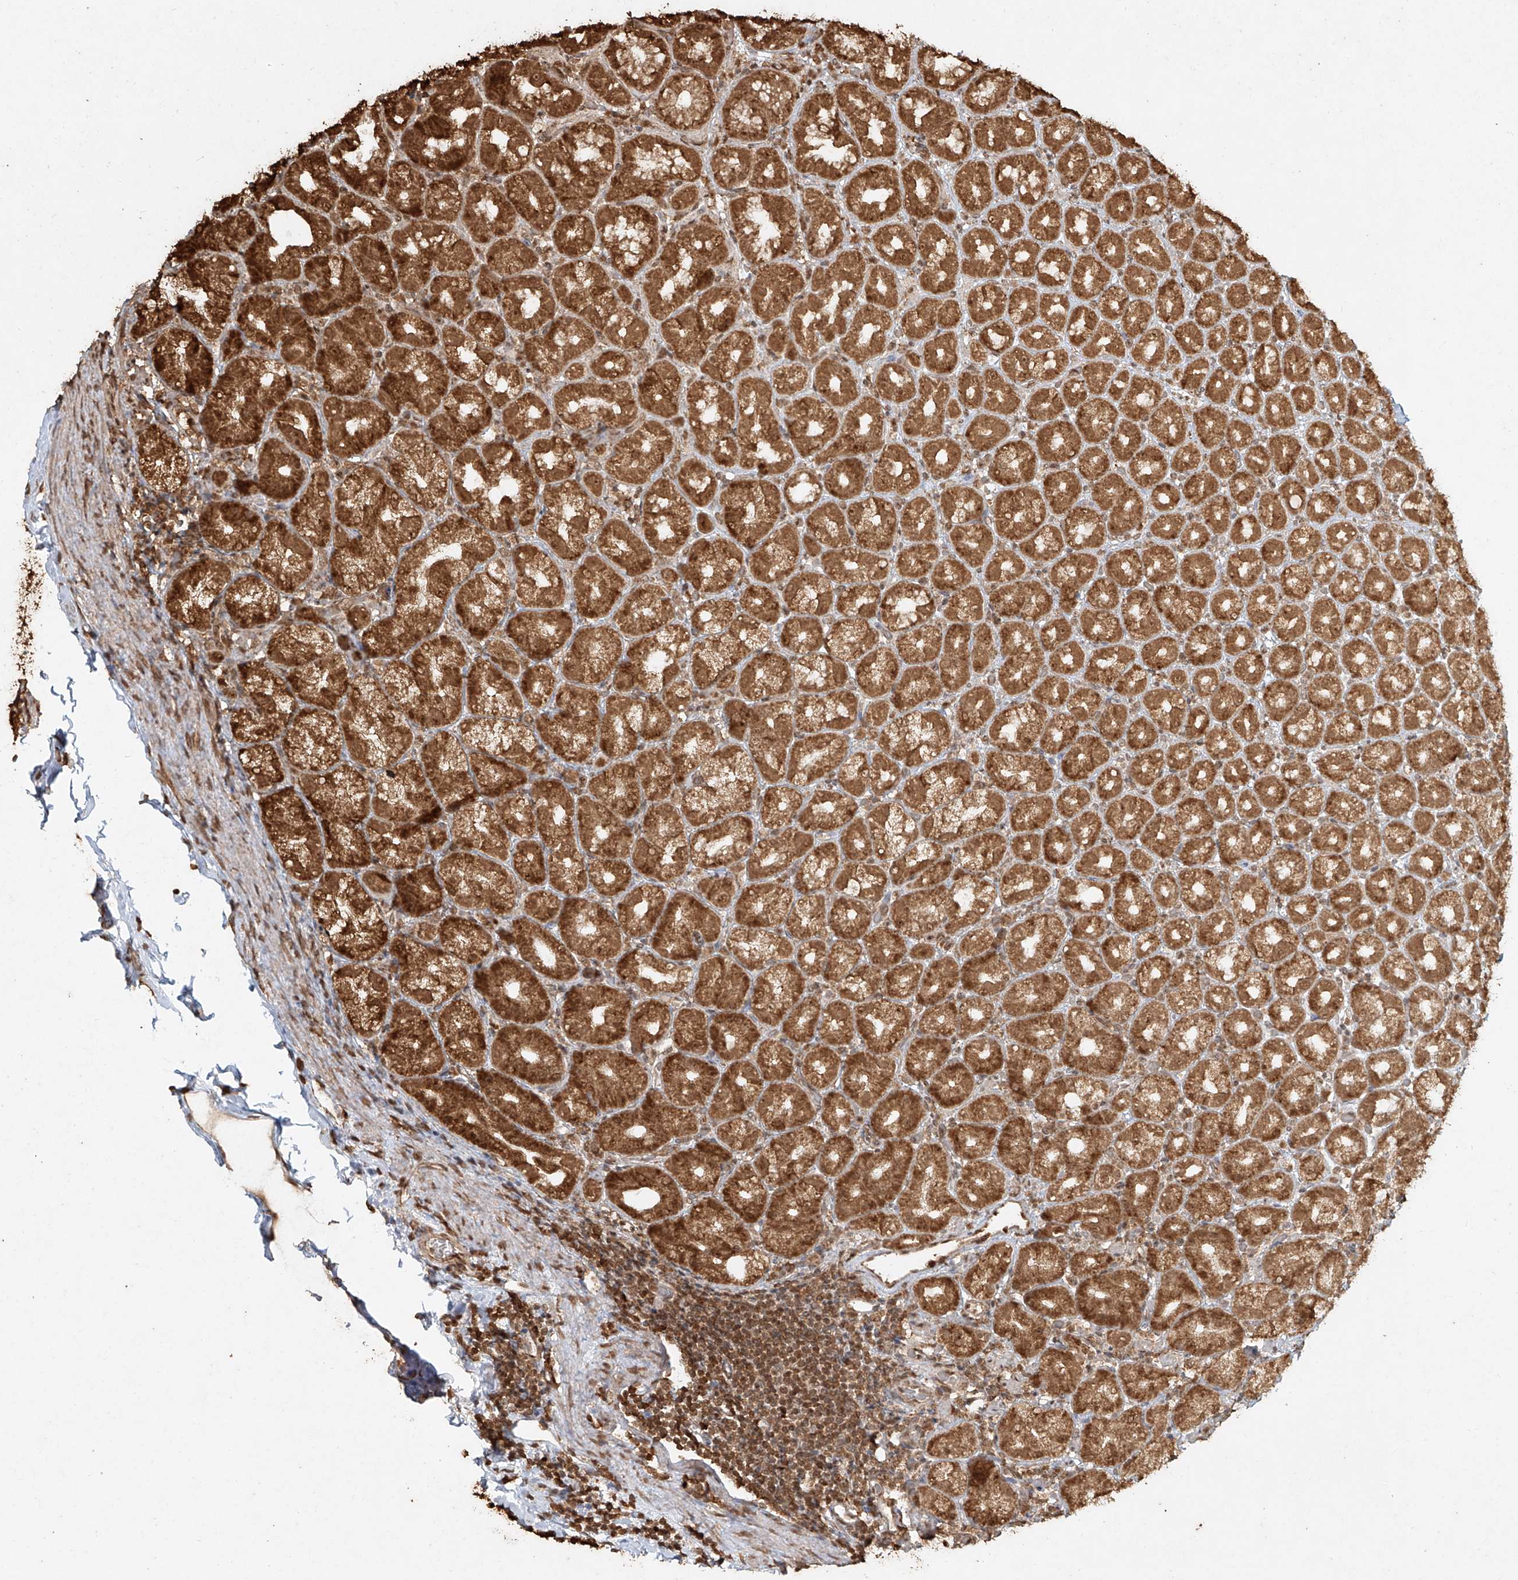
{"staining": {"intensity": "moderate", "quantity": ">75%", "location": "cytoplasmic/membranous,nuclear"}, "tissue": "stomach", "cell_type": "Glandular cells", "image_type": "normal", "snomed": [{"axis": "morphology", "description": "Normal tissue, NOS"}, {"axis": "topography", "description": "Stomach, upper"}], "caption": "Immunohistochemistry (IHC) histopathology image of benign human stomach stained for a protein (brown), which demonstrates medium levels of moderate cytoplasmic/membranous,nuclear expression in about >75% of glandular cells.", "gene": "TIGAR", "patient": {"sex": "male", "age": 68}}